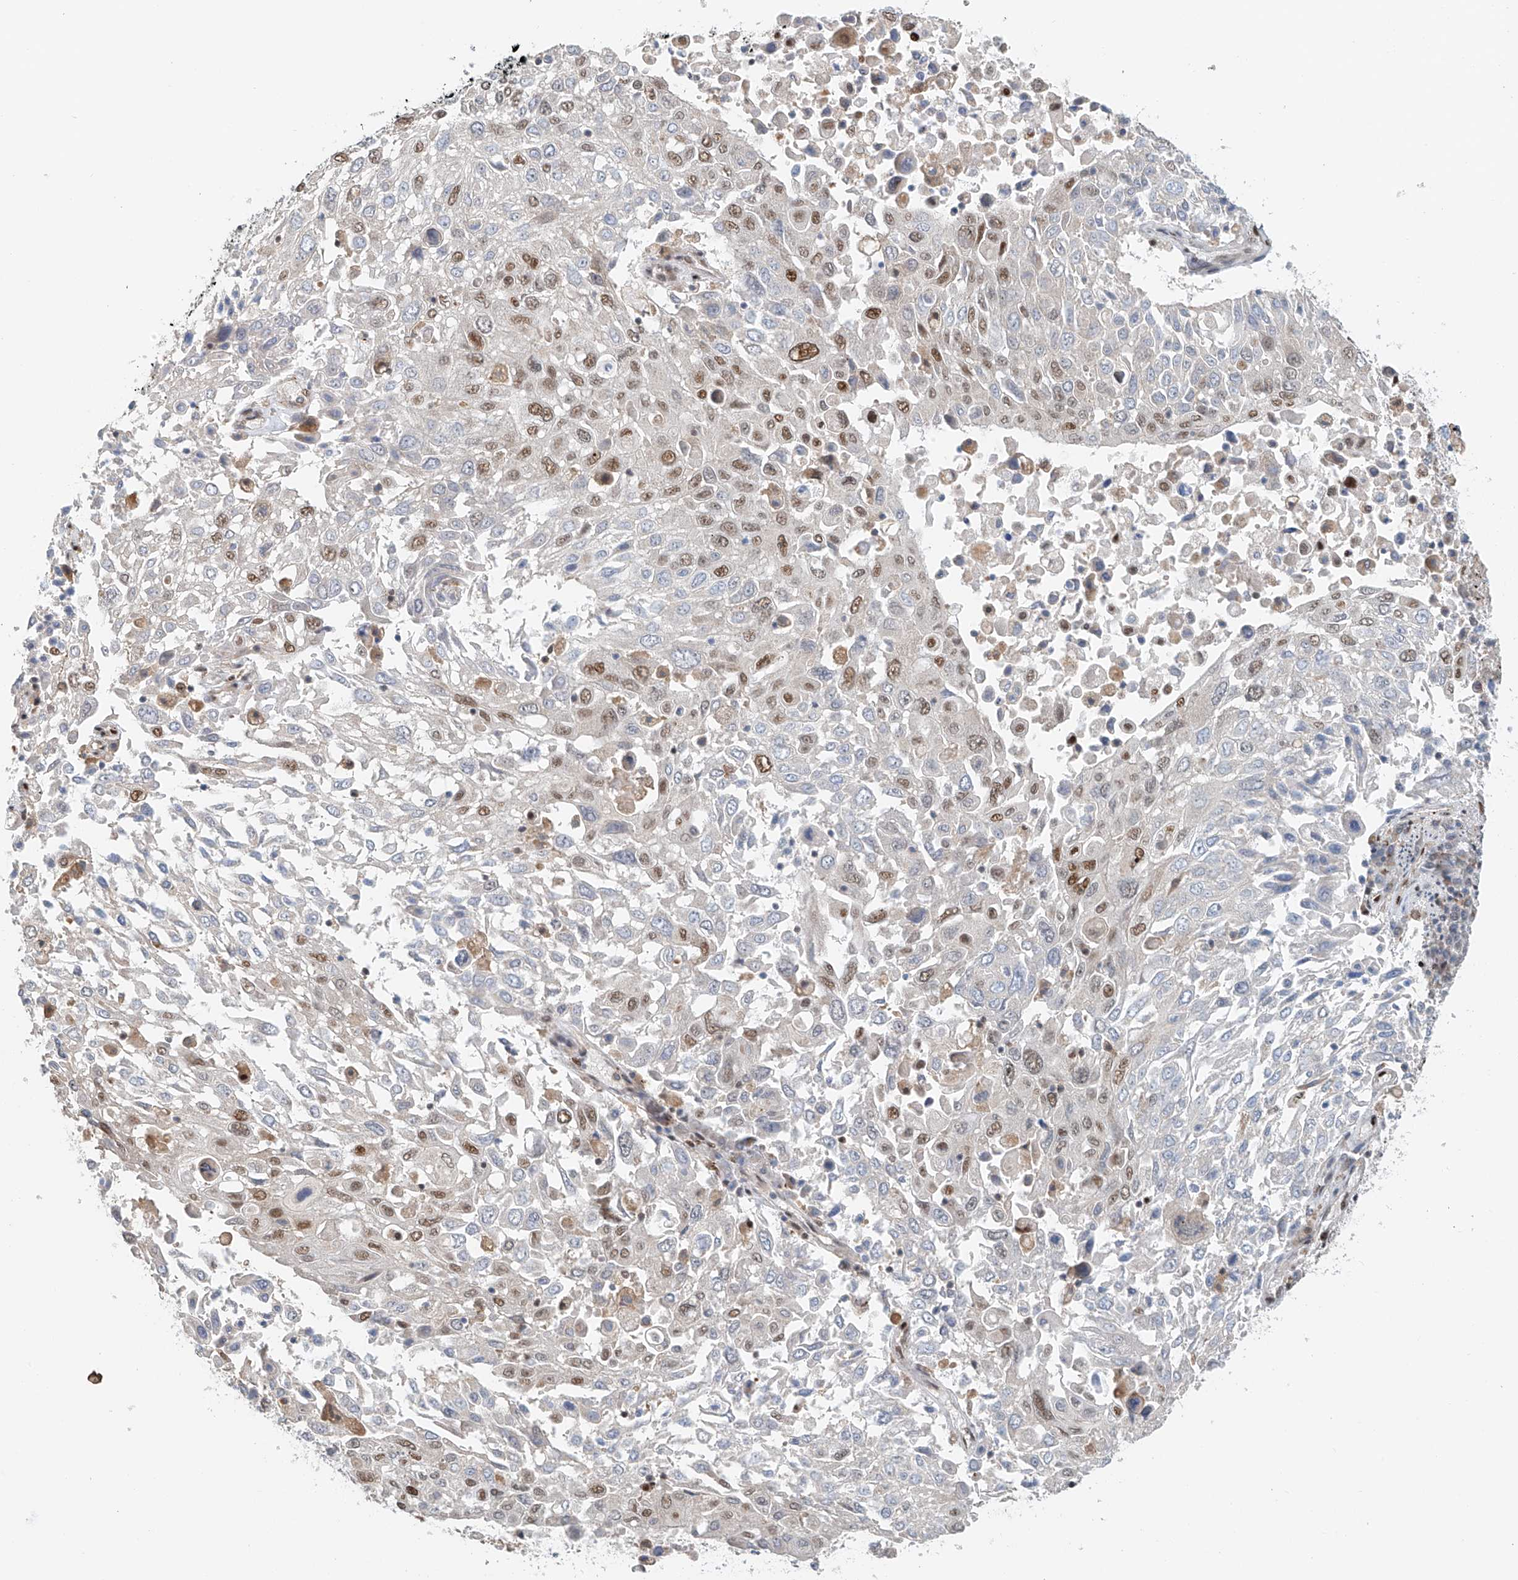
{"staining": {"intensity": "moderate", "quantity": "<25%", "location": "nuclear"}, "tissue": "lung cancer", "cell_type": "Tumor cells", "image_type": "cancer", "snomed": [{"axis": "morphology", "description": "Squamous cell carcinoma, NOS"}, {"axis": "topography", "description": "Lung"}], "caption": "Squamous cell carcinoma (lung) was stained to show a protein in brown. There is low levels of moderate nuclear staining in about <25% of tumor cells.", "gene": "ZNF514", "patient": {"sex": "male", "age": 65}}